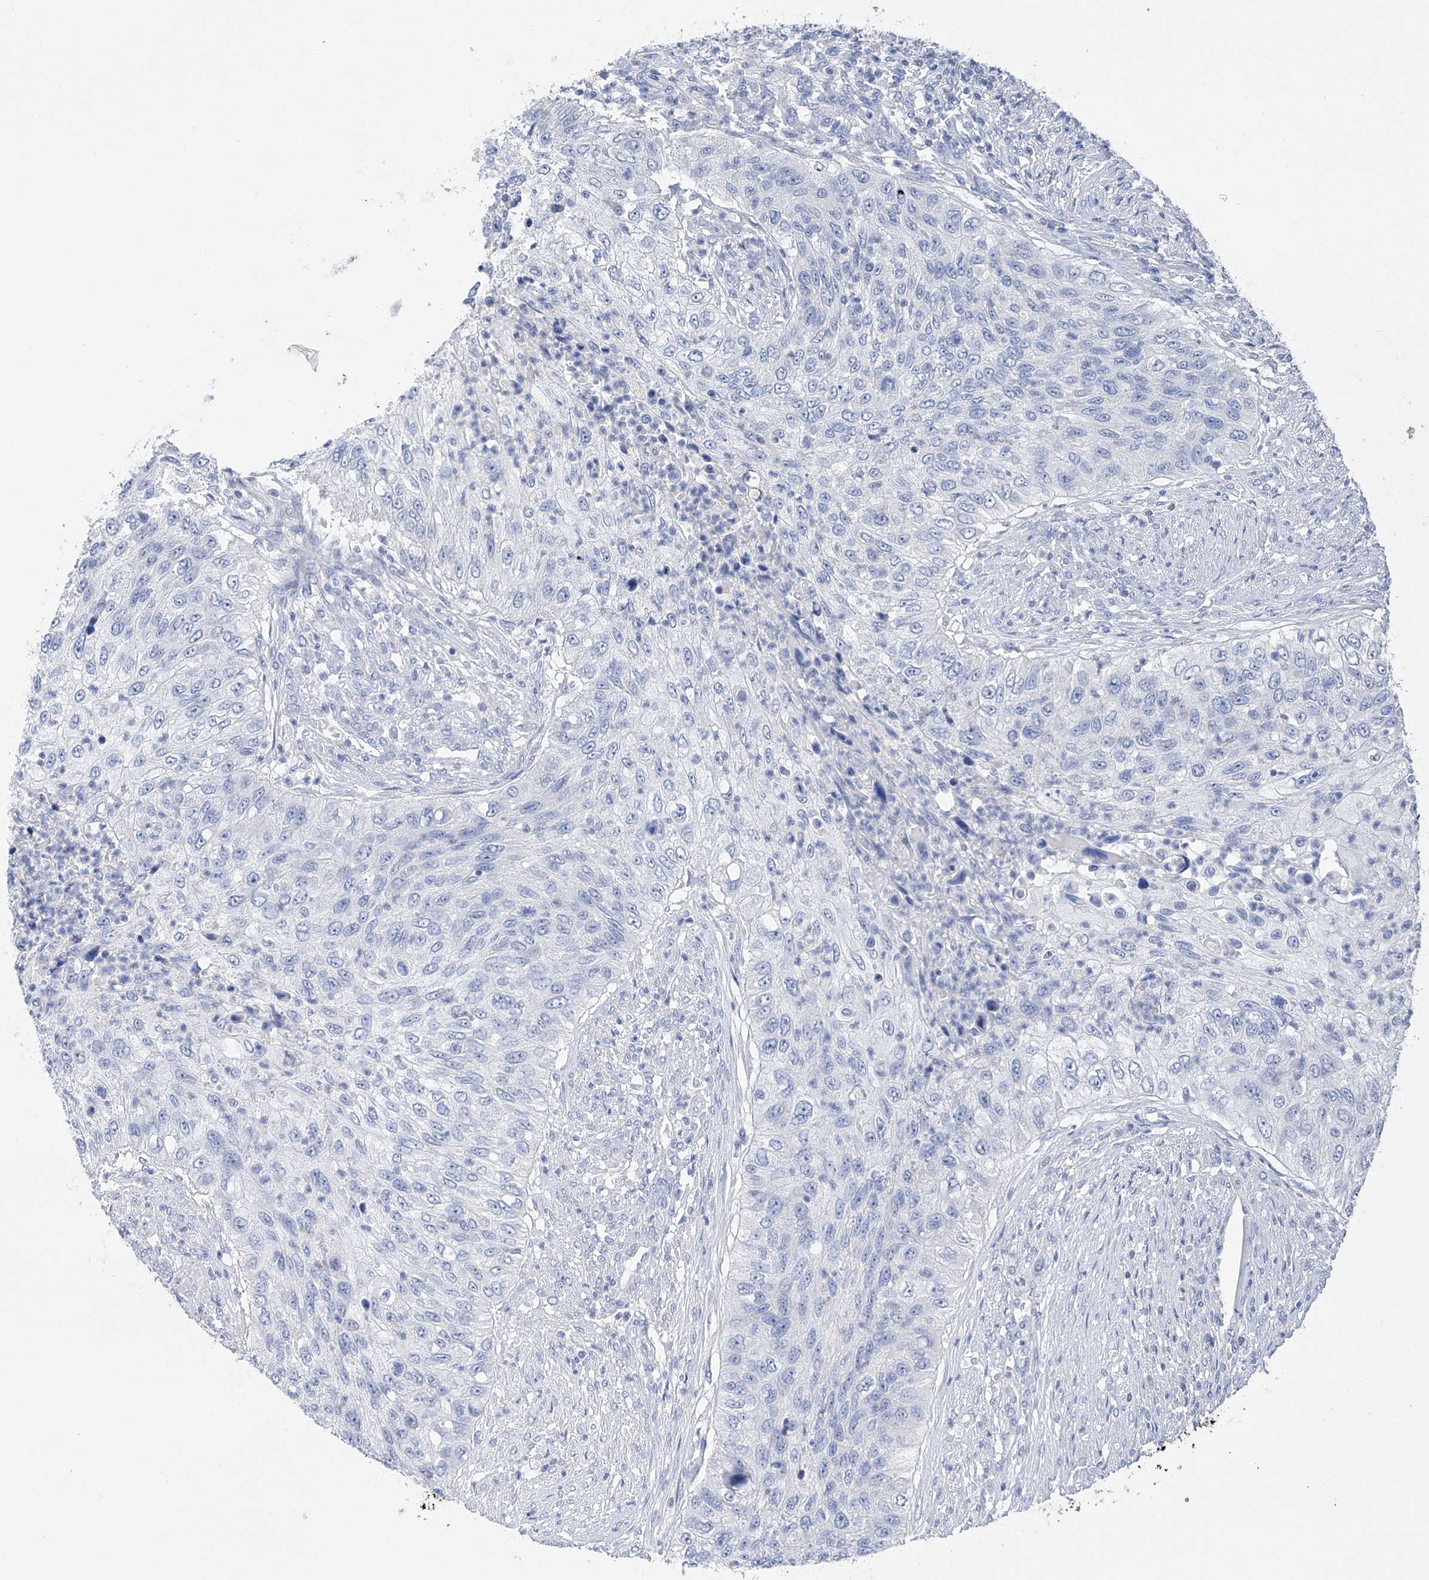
{"staining": {"intensity": "negative", "quantity": "none", "location": "none"}, "tissue": "urothelial cancer", "cell_type": "Tumor cells", "image_type": "cancer", "snomed": [{"axis": "morphology", "description": "Urothelial carcinoma, High grade"}, {"axis": "topography", "description": "Urinary bladder"}], "caption": "Urothelial cancer stained for a protein using immunohistochemistry shows no expression tumor cells.", "gene": "ADRA1A", "patient": {"sex": "female", "age": 60}}